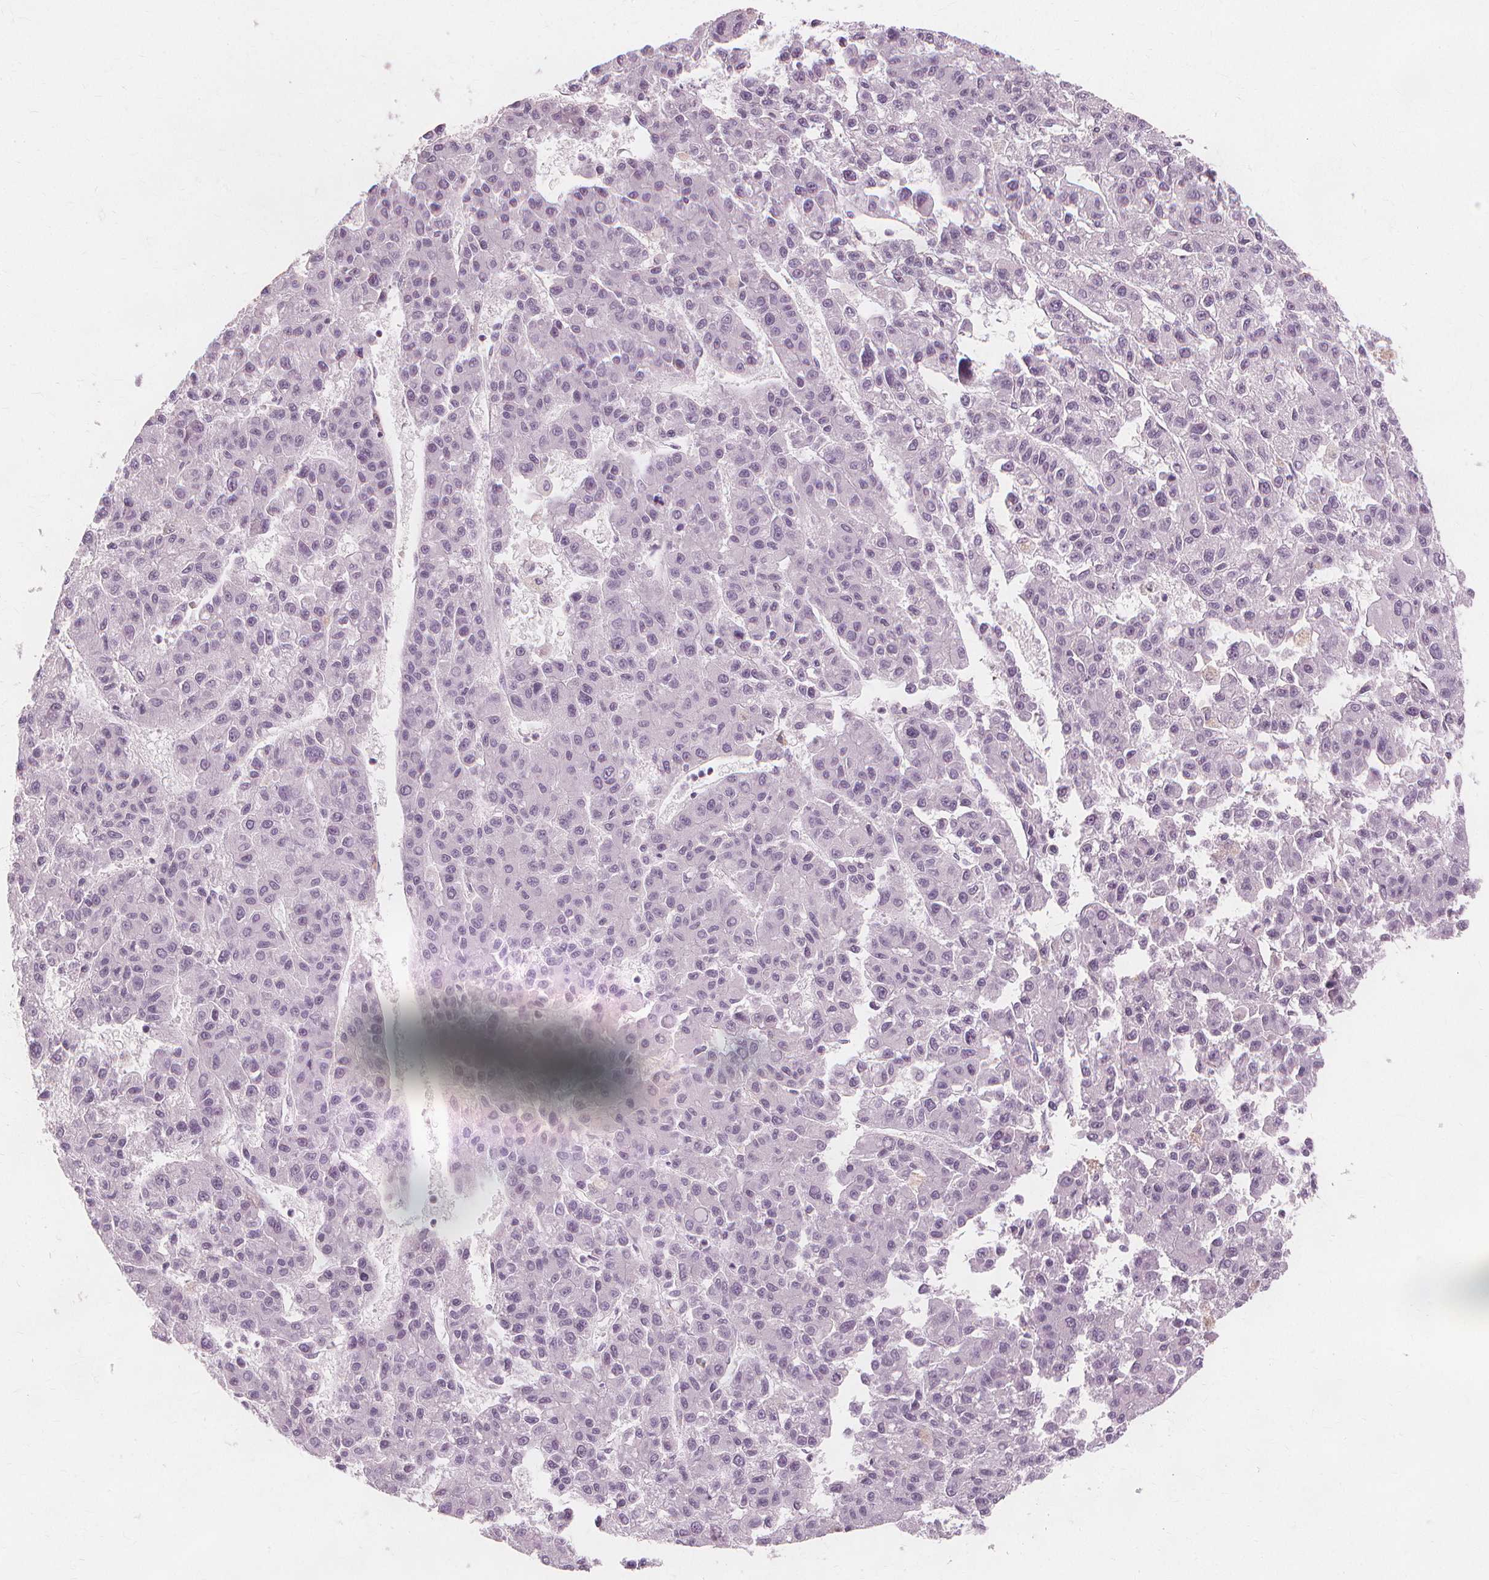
{"staining": {"intensity": "negative", "quantity": "none", "location": "none"}, "tissue": "liver cancer", "cell_type": "Tumor cells", "image_type": "cancer", "snomed": [{"axis": "morphology", "description": "Carcinoma, Hepatocellular, NOS"}, {"axis": "topography", "description": "Liver"}], "caption": "Micrograph shows no significant protein staining in tumor cells of liver cancer.", "gene": "TFF1", "patient": {"sex": "male", "age": 70}}